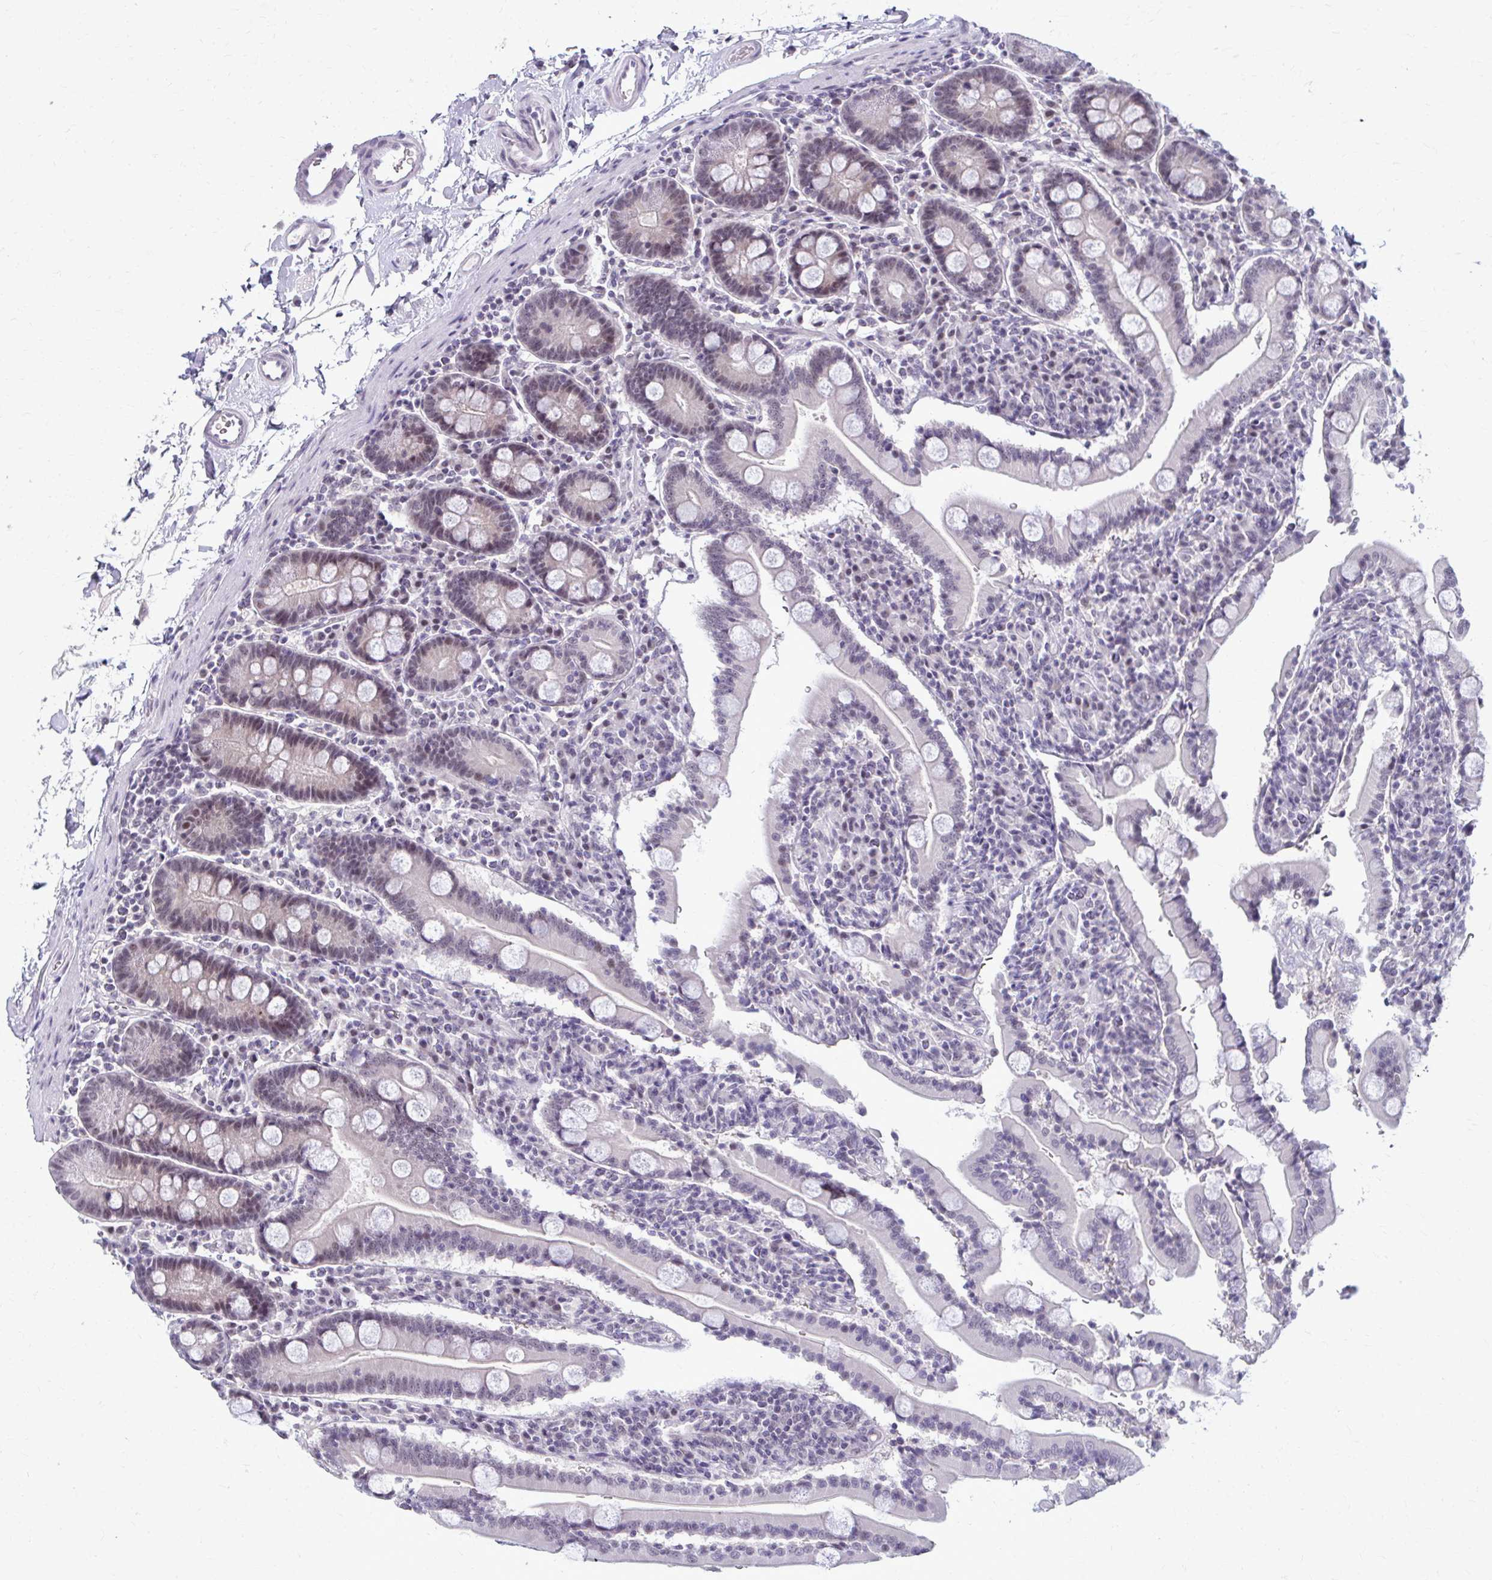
{"staining": {"intensity": "weak", "quantity": "<25%", "location": "nuclear"}, "tissue": "duodenum", "cell_type": "Glandular cells", "image_type": "normal", "snomed": [{"axis": "morphology", "description": "Normal tissue, NOS"}, {"axis": "topography", "description": "Duodenum"}], "caption": "Immunohistochemistry micrograph of normal duodenum stained for a protein (brown), which demonstrates no staining in glandular cells. Brightfield microscopy of immunohistochemistry (IHC) stained with DAB (brown) and hematoxylin (blue), captured at high magnification.", "gene": "MAF1", "patient": {"sex": "male", "age": 35}}